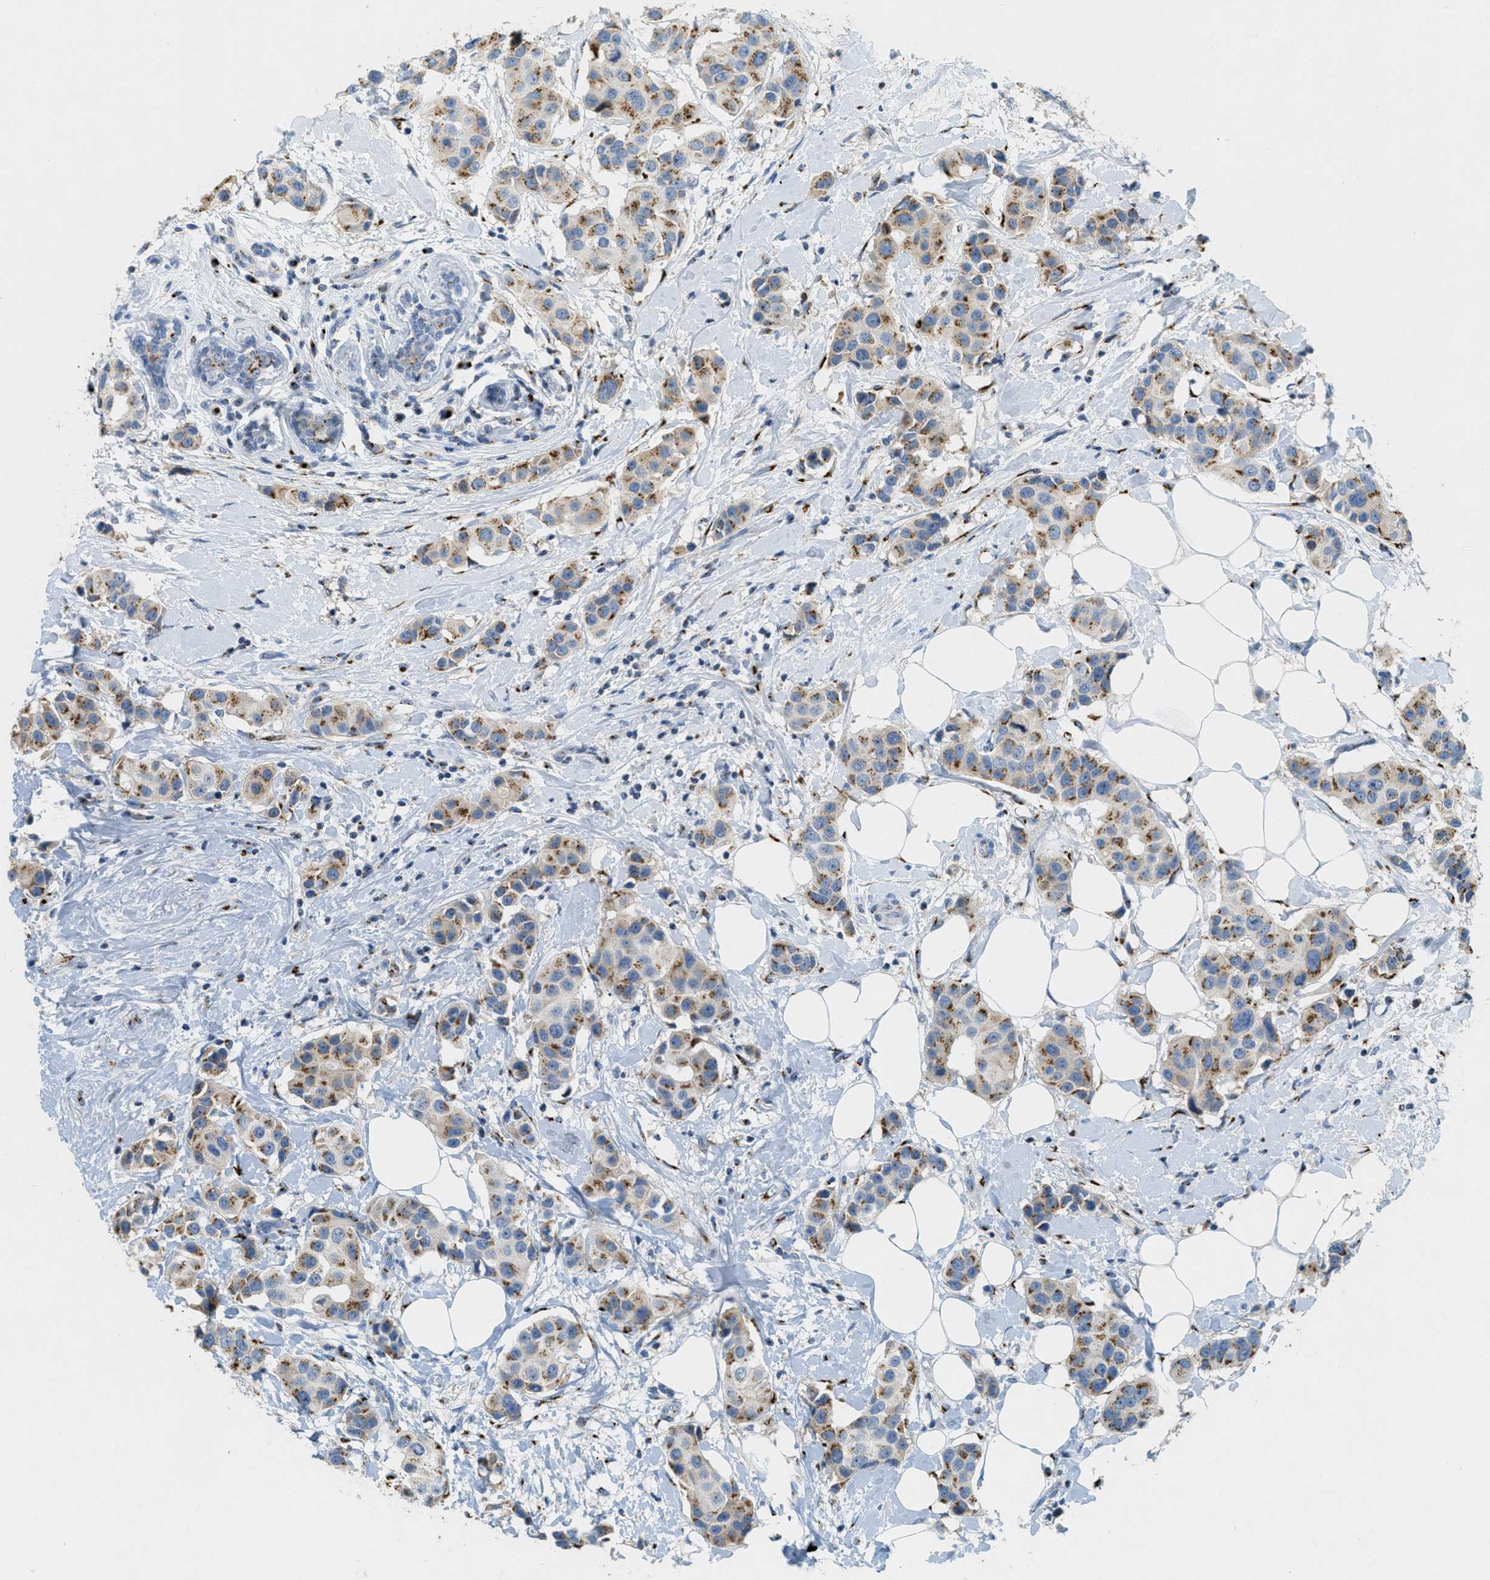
{"staining": {"intensity": "moderate", "quantity": ">75%", "location": "cytoplasmic/membranous"}, "tissue": "breast cancer", "cell_type": "Tumor cells", "image_type": "cancer", "snomed": [{"axis": "morphology", "description": "Normal tissue, NOS"}, {"axis": "morphology", "description": "Duct carcinoma"}, {"axis": "topography", "description": "Breast"}], "caption": "Immunohistochemical staining of human breast cancer (invasive ductal carcinoma) shows medium levels of moderate cytoplasmic/membranous expression in approximately >75% of tumor cells. The staining was performed using DAB (3,3'-diaminobenzidine), with brown indicating positive protein expression. Nuclei are stained blue with hematoxylin.", "gene": "ENTPD4", "patient": {"sex": "female", "age": 39}}